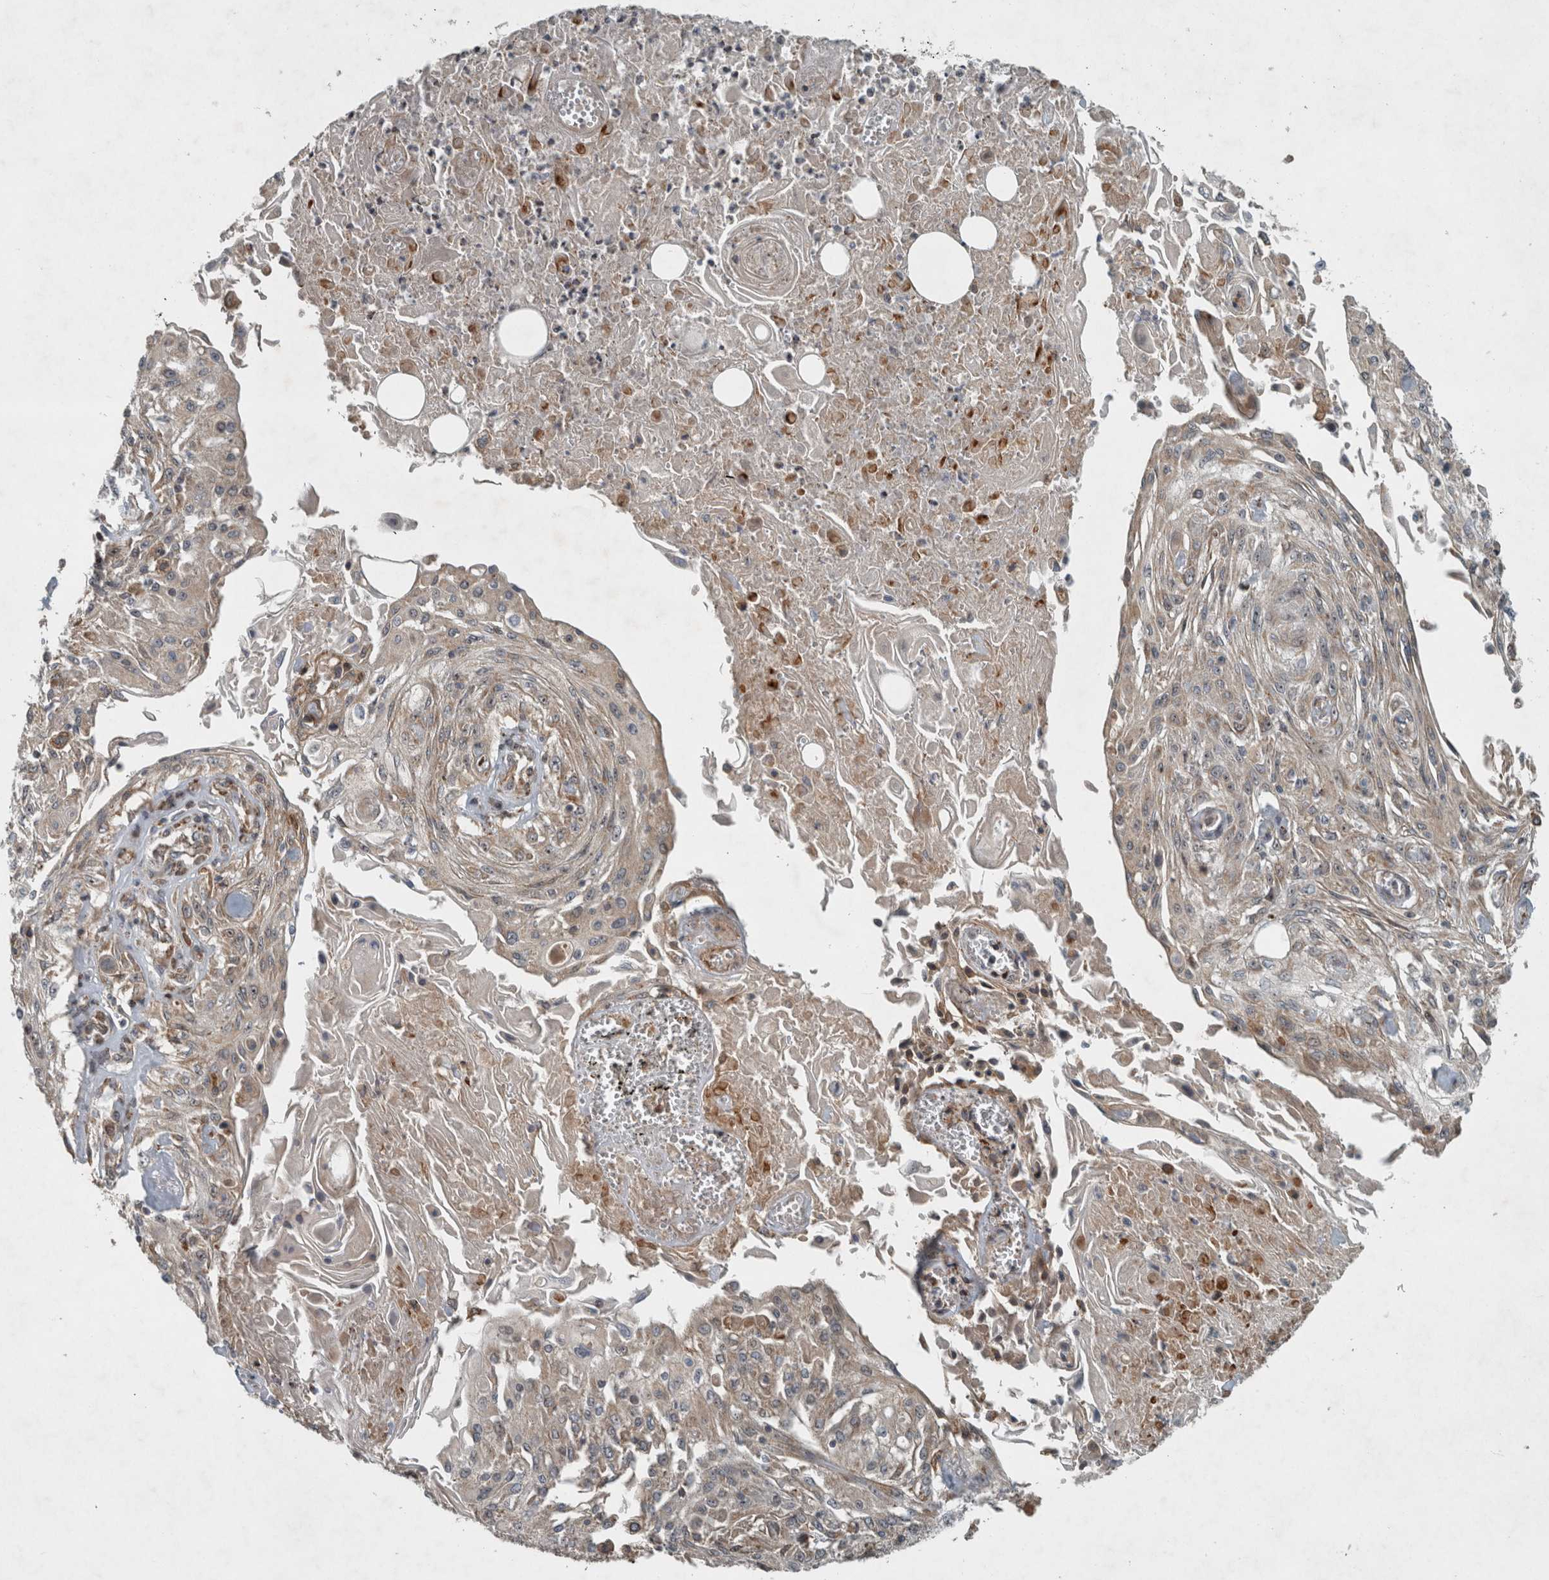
{"staining": {"intensity": "moderate", "quantity": "<25%", "location": "cytoplasmic/membranous,nuclear"}, "tissue": "skin cancer", "cell_type": "Tumor cells", "image_type": "cancer", "snomed": [{"axis": "morphology", "description": "Squamous cell carcinoma, NOS"}, {"axis": "morphology", "description": "Squamous cell carcinoma, metastatic, NOS"}, {"axis": "topography", "description": "Skin"}, {"axis": "topography", "description": "Lymph node"}], "caption": "A histopathology image of human skin cancer stained for a protein shows moderate cytoplasmic/membranous and nuclear brown staining in tumor cells.", "gene": "GPR137B", "patient": {"sex": "male", "age": 75}}